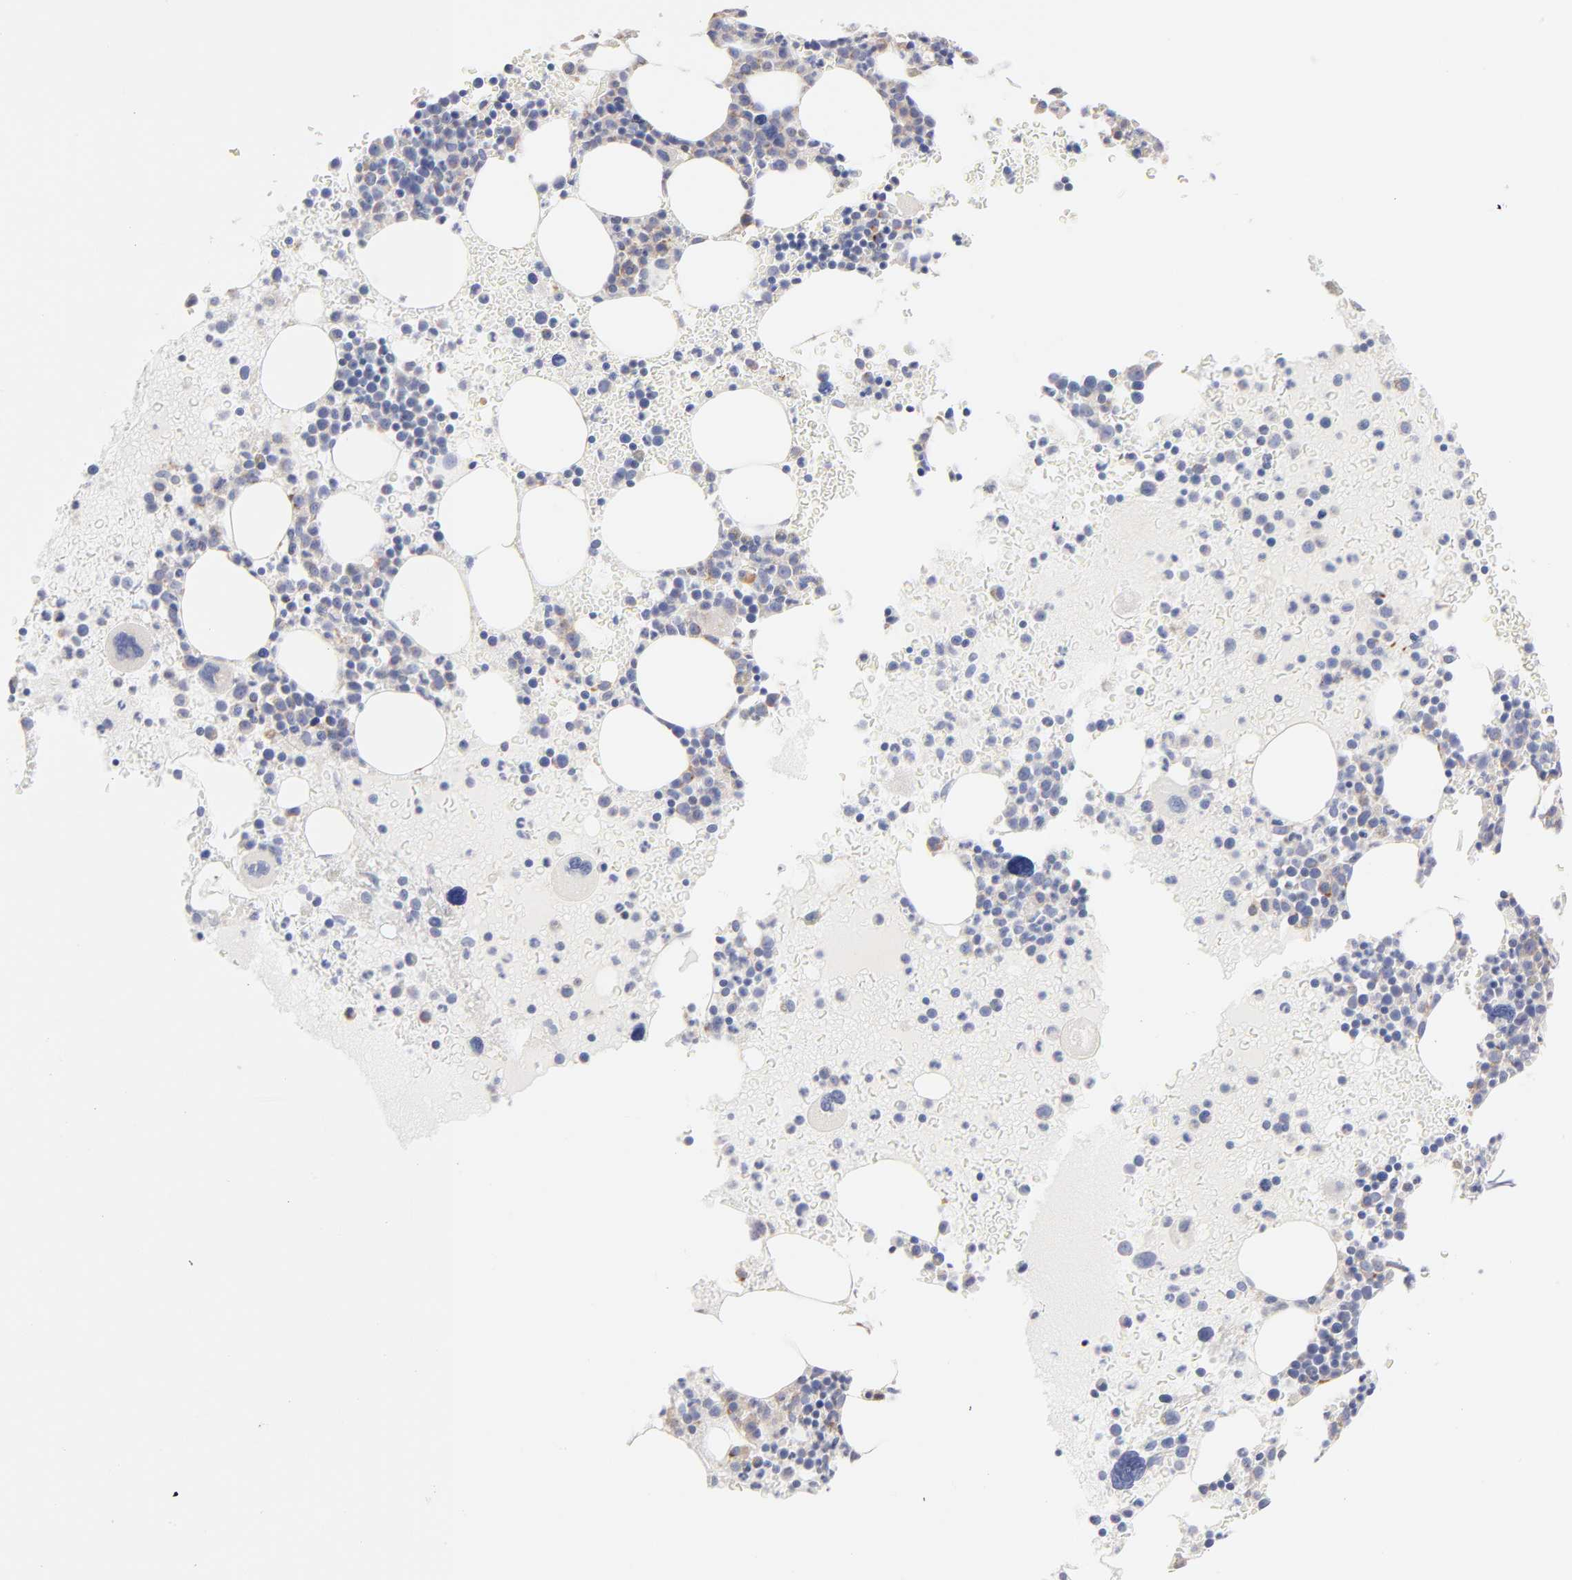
{"staining": {"intensity": "negative", "quantity": "none", "location": "none"}, "tissue": "bone marrow", "cell_type": "Hematopoietic cells", "image_type": "normal", "snomed": [{"axis": "morphology", "description": "Normal tissue, NOS"}, {"axis": "topography", "description": "Bone marrow"}], "caption": "Human bone marrow stained for a protein using IHC exhibits no staining in hematopoietic cells.", "gene": "TIMM8A", "patient": {"sex": "male", "age": 68}}